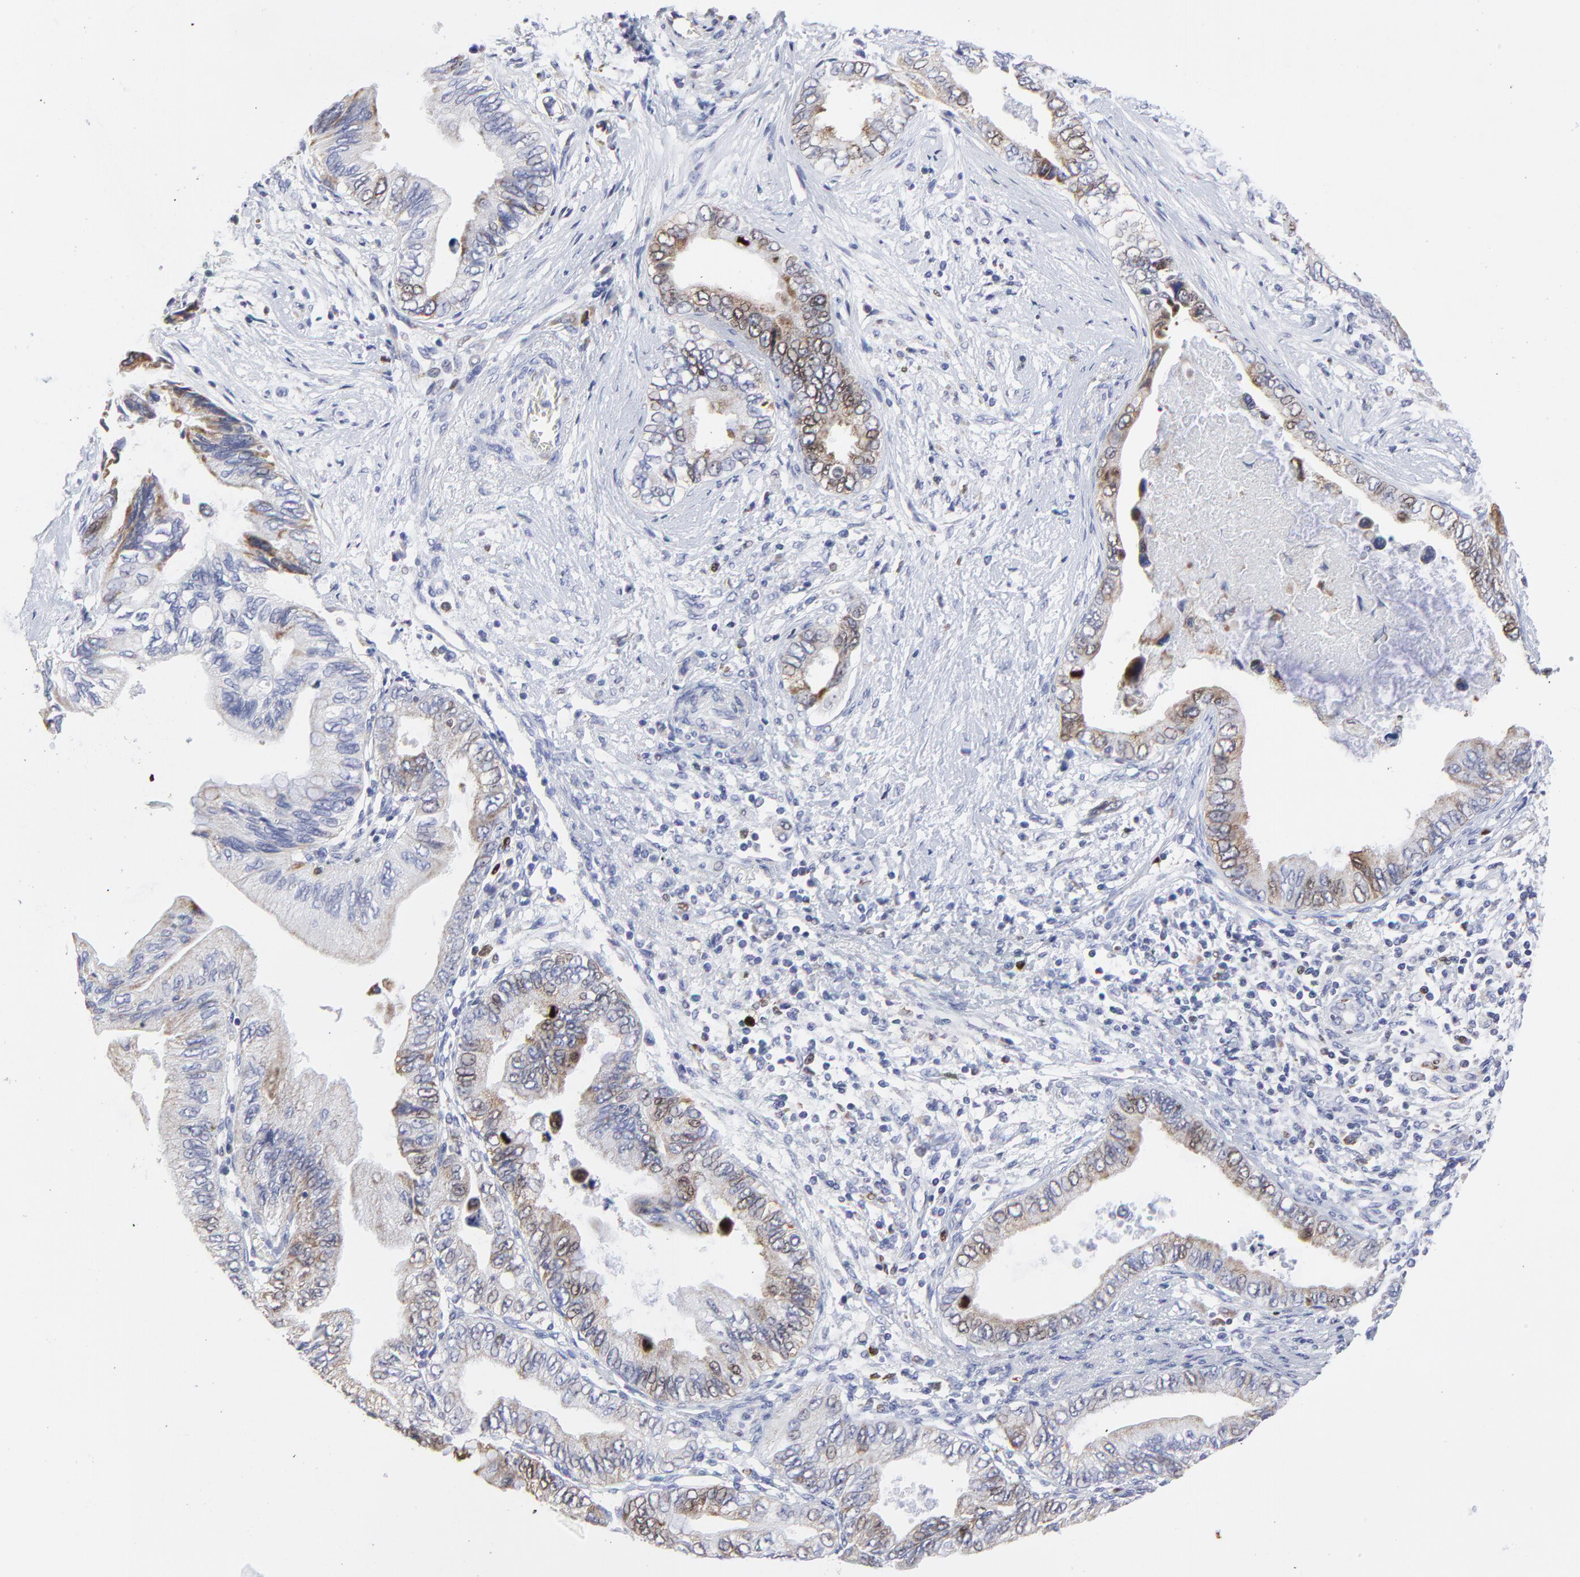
{"staining": {"intensity": "moderate", "quantity": "<25%", "location": "cytoplasmic/membranous,nuclear"}, "tissue": "pancreatic cancer", "cell_type": "Tumor cells", "image_type": "cancer", "snomed": [{"axis": "morphology", "description": "Adenocarcinoma, NOS"}, {"axis": "topography", "description": "Pancreas"}], "caption": "IHC micrograph of neoplastic tissue: pancreatic adenocarcinoma stained using immunohistochemistry (IHC) shows low levels of moderate protein expression localized specifically in the cytoplasmic/membranous and nuclear of tumor cells, appearing as a cytoplasmic/membranous and nuclear brown color.", "gene": "NCAPH", "patient": {"sex": "female", "age": 66}}